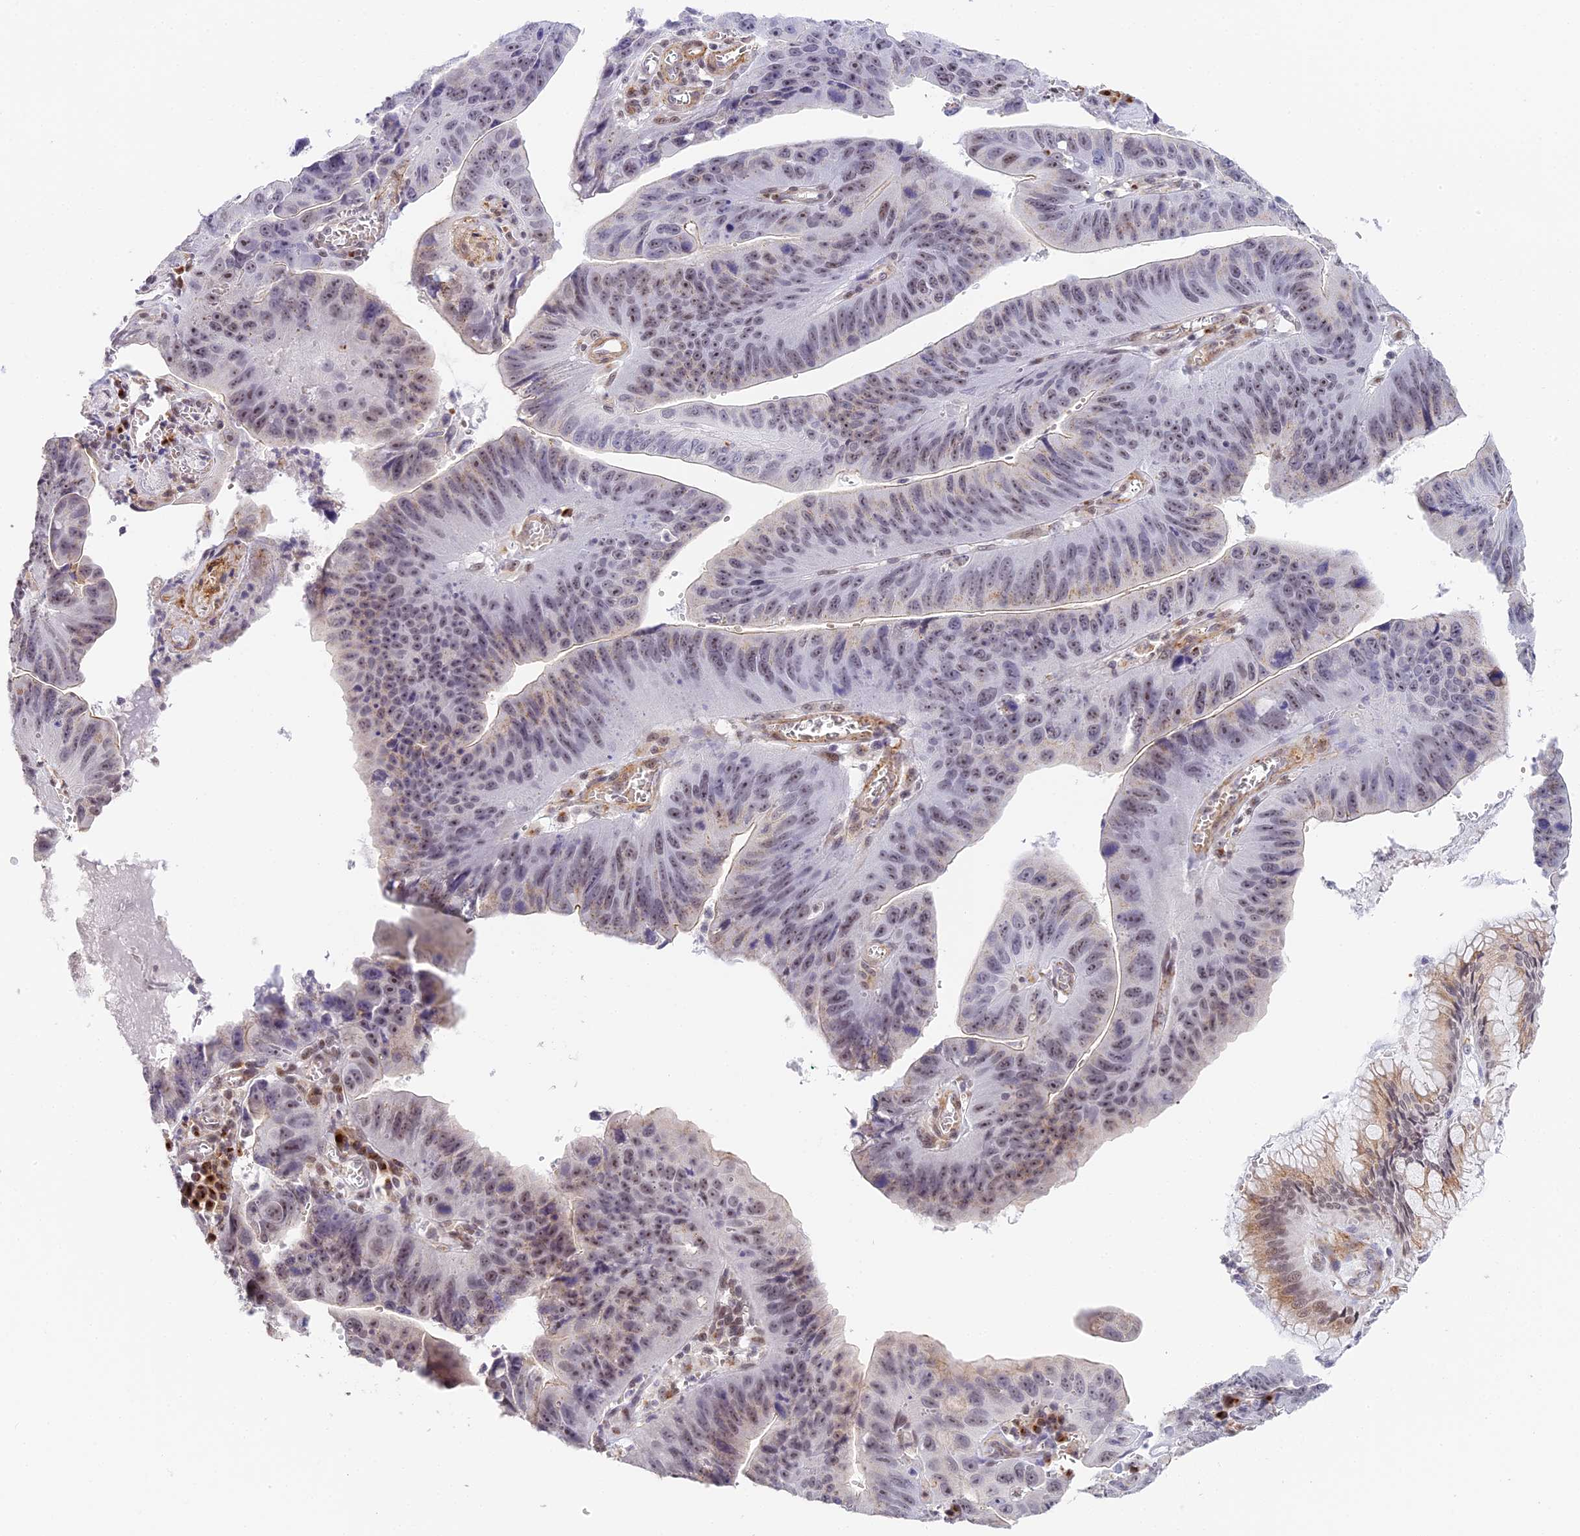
{"staining": {"intensity": "weak", "quantity": "25%-75%", "location": "nuclear"}, "tissue": "stomach cancer", "cell_type": "Tumor cells", "image_type": "cancer", "snomed": [{"axis": "morphology", "description": "Adenocarcinoma, NOS"}, {"axis": "topography", "description": "Stomach"}], "caption": "Stomach cancer stained for a protein reveals weak nuclear positivity in tumor cells.", "gene": "HEATR5B", "patient": {"sex": "male", "age": 59}}